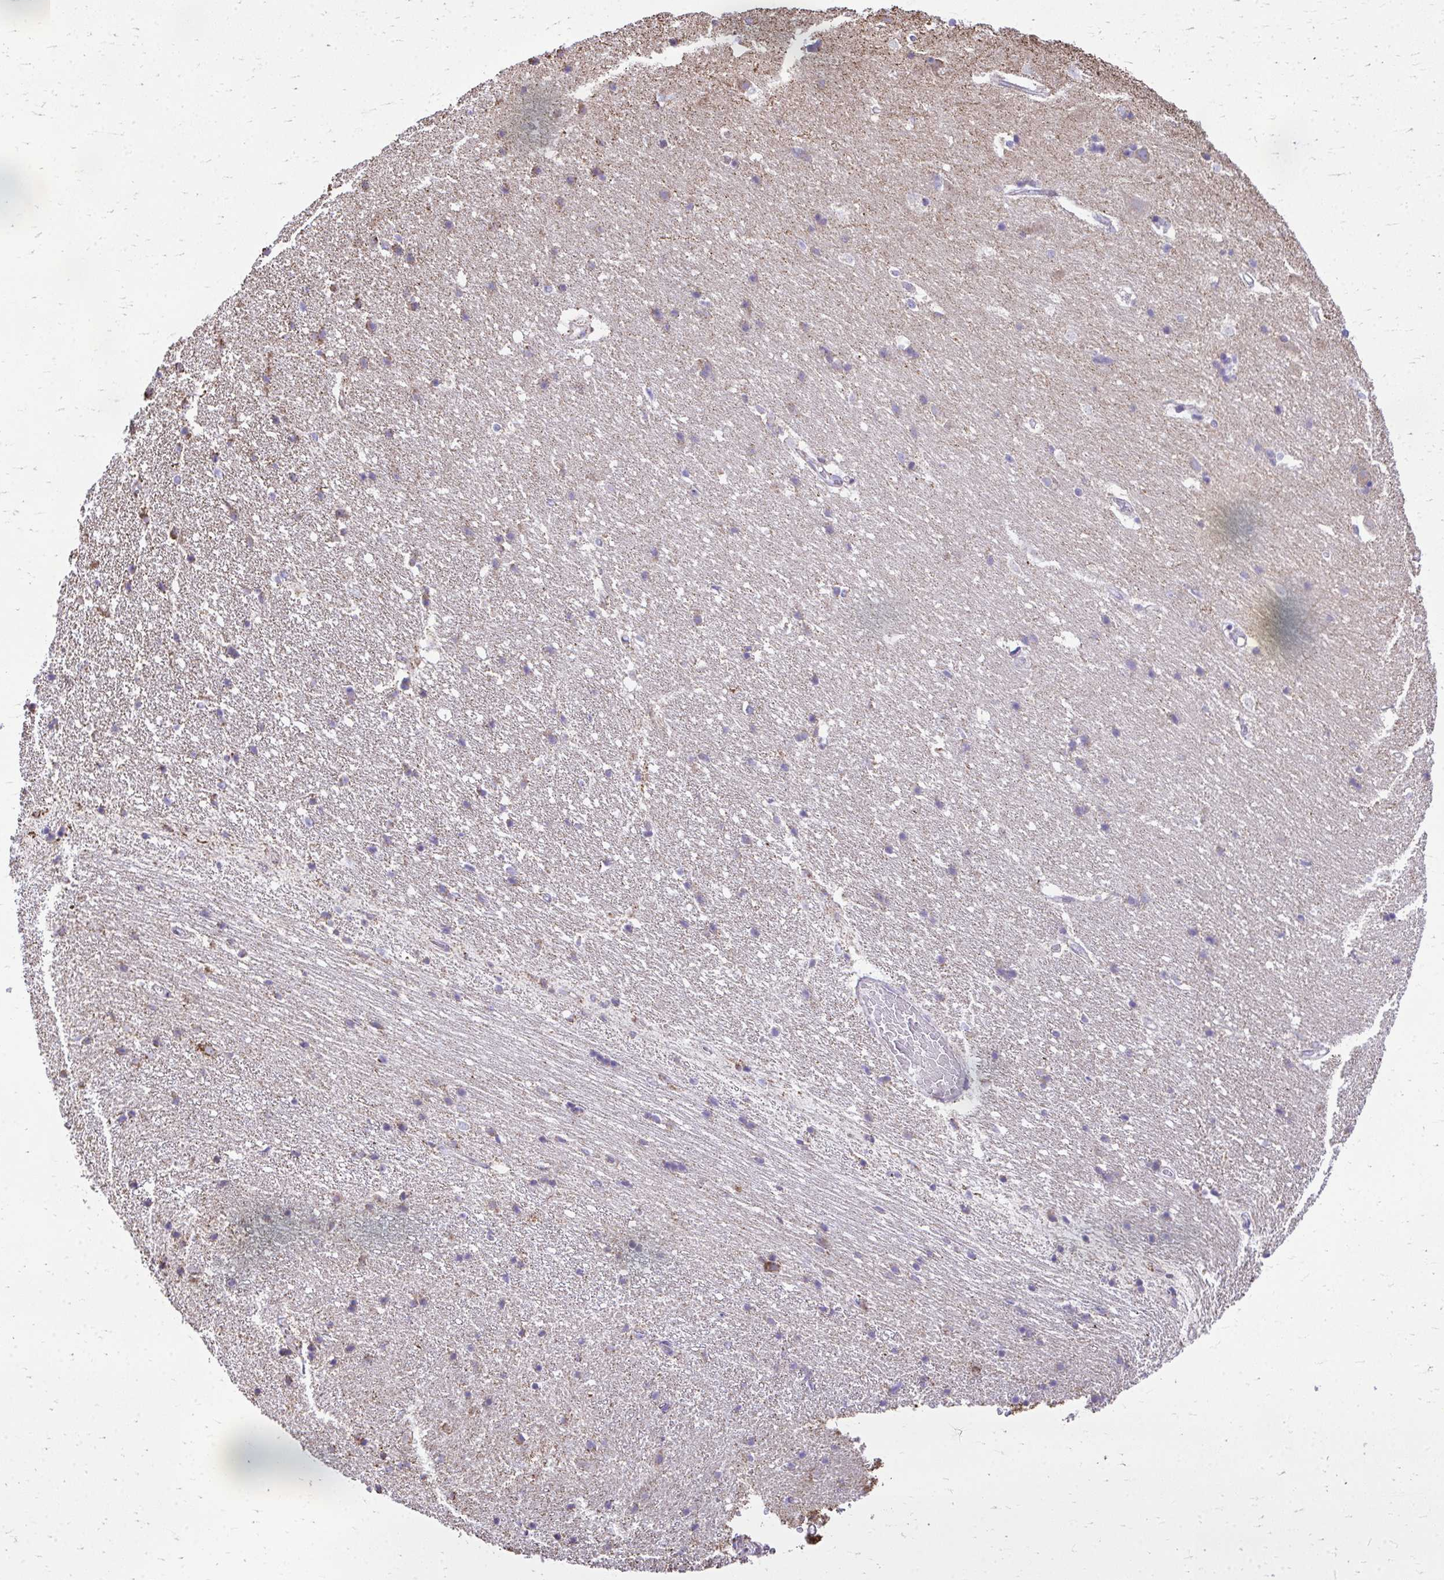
{"staining": {"intensity": "weak", "quantity": "25%-75%", "location": "cytoplasmic/membranous"}, "tissue": "hippocampus", "cell_type": "Glial cells", "image_type": "normal", "snomed": [{"axis": "morphology", "description": "Normal tissue, NOS"}, {"axis": "topography", "description": "Hippocampus"}], "caption": "Normal hippocampus reveals weak cytoplasmic/membranous positivity in about 25%-75% of glial cells, visualized by immunohistochemistry. The staining was performed using DAB (3,3'-diaminobenzidine), with brown indicating positive protein expression. Nuclei are stained blue with hematoxylin.", "gene": "MPZL2", "patient": {"sex": "male", "age": 63}}